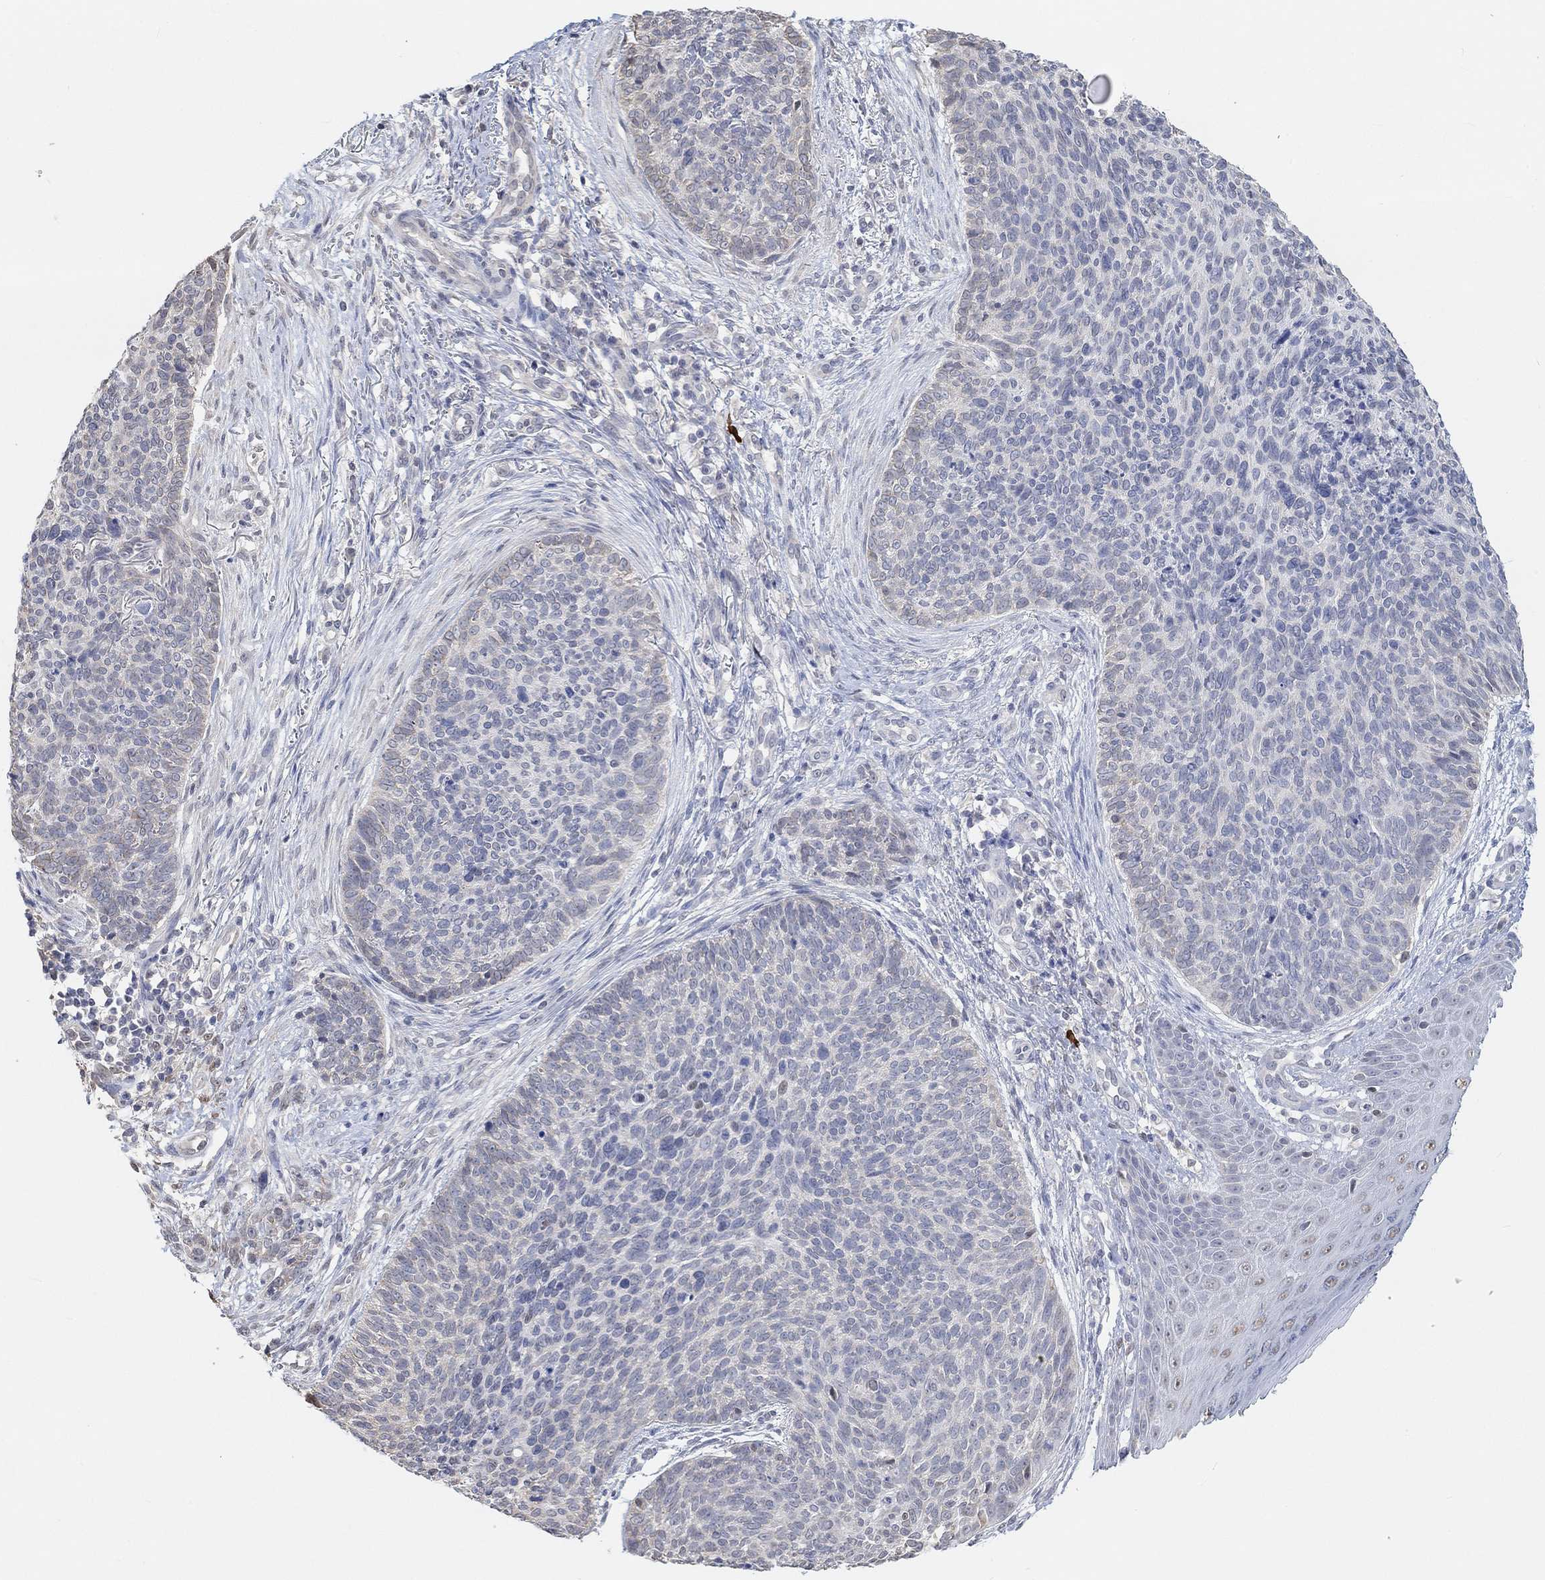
{"staining": {"intensity": "negative", "quantity": "none", "location": "none"}, "tissue": "skin cancer", "cell_type": "Tumor cells", "image_type": "cancer", "snomed": [{"axis": "morphology", "description": "Basal cell carcinoma"}, {"axis": "topography", "description": "Skin"}], "caption": "Micrograph shows no protein positivity in tumor cells of skin cancer (basal cell carcinoma) tissue. (DAB (3,3'-diaminobenzidine) IHC with hematoxylin counter stain).", "gene": "MUC1", "patient": {"sex": "male", "age": 64}}